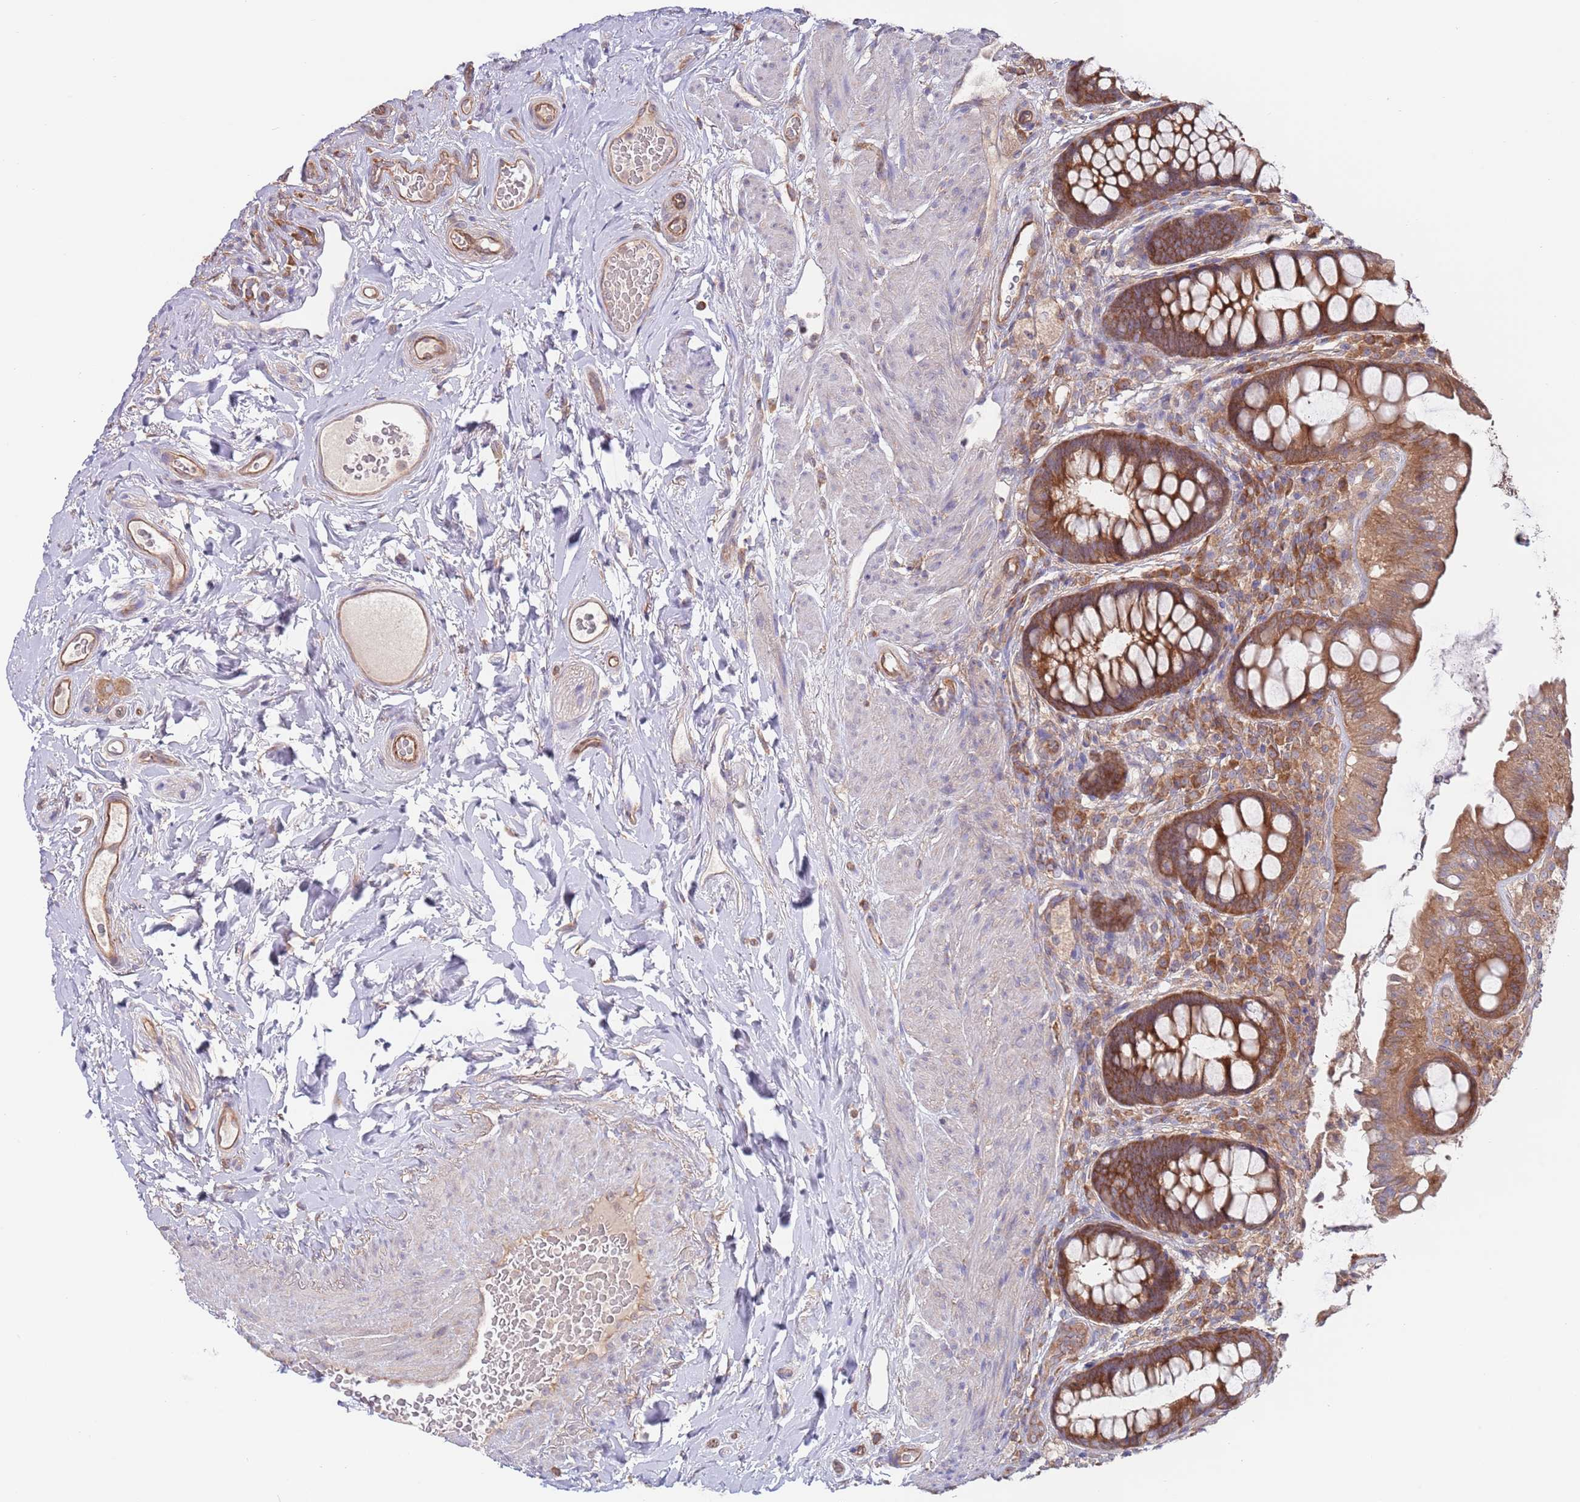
{"staining": {"intensity": "strong", "quantity": ">75%", "location": "cytoplasmic/membranous"}, "tissue": "rectum", "cell_type": "Glandular cells", "image_type": "normal", "snomed": [{"axis": "morphology", "description": "Normal tissue, NOS"}, {"axis": "topography", "description": "Rectum"}, {"axis": "topography", "description": "Peripheral nerve tissue"}], "caption": "IHC image of normal human rectum stained for a protein (brown), which demonstrates high levels of strong cytoplasmic/membranous staining in about >75% of glandular cells.", "gene": "EIF3F", "patient": {"sex": "female", "age": 69}}